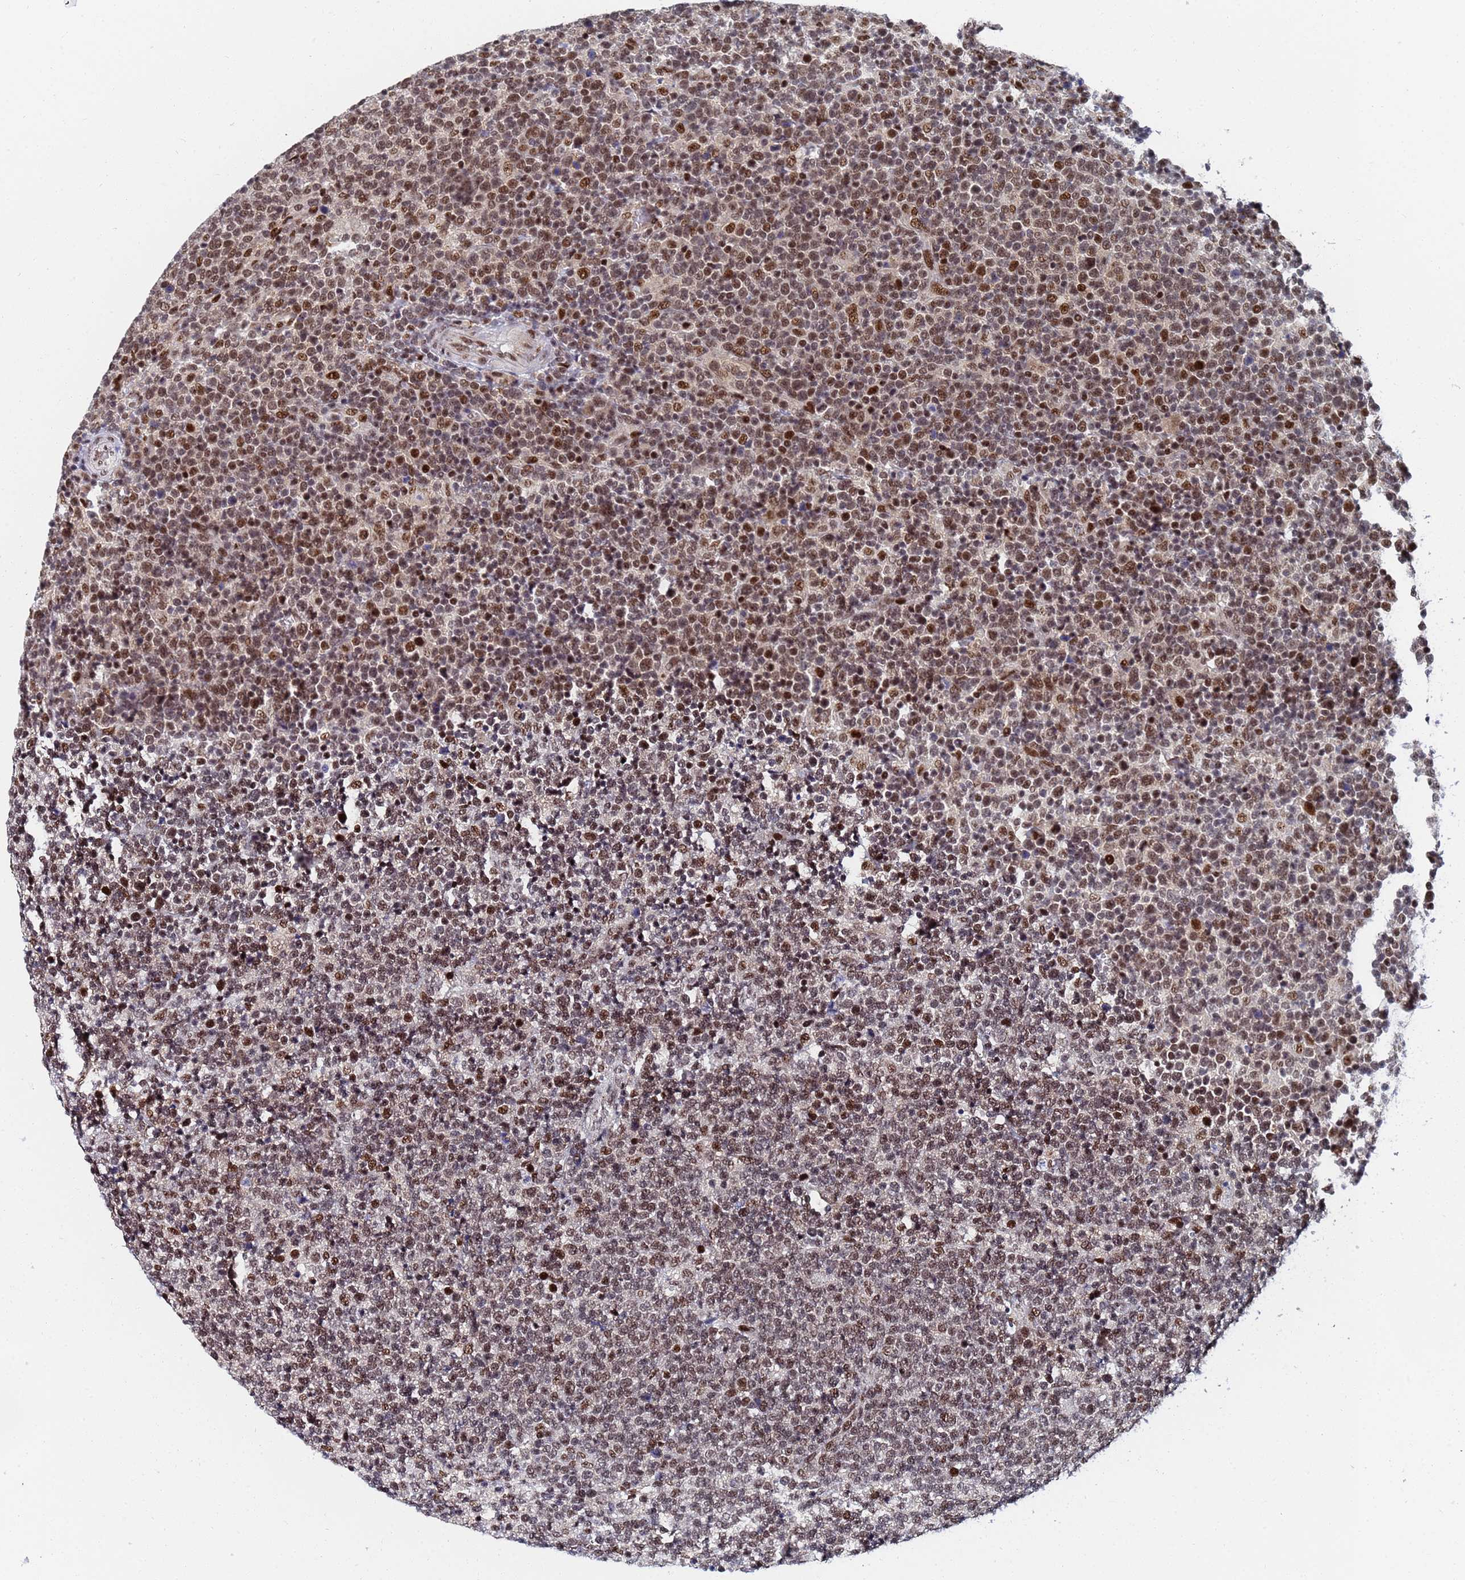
{"staining": {"intensity": "moderate", "quantity": ">75%", "location": "nuclear"}, "tissue": "lymphoma", "cell_type": "Tumor cells", "image_type": "cancer", "snomed": [{"axis": "morphology", "description": "Malignant lymphoma, non-Hodgkin's type, High grade"}, {"axis": "topography", "description": "Lymph node"}], "caption": "The photomicrograph demonstrates immunohistochemical staining of lymphoma. There is moderate nuclear staining is present in approximately >75% of tumor cells.", "gene": "AP5Z1", "patient": {"sex": "male", "age": 61}}